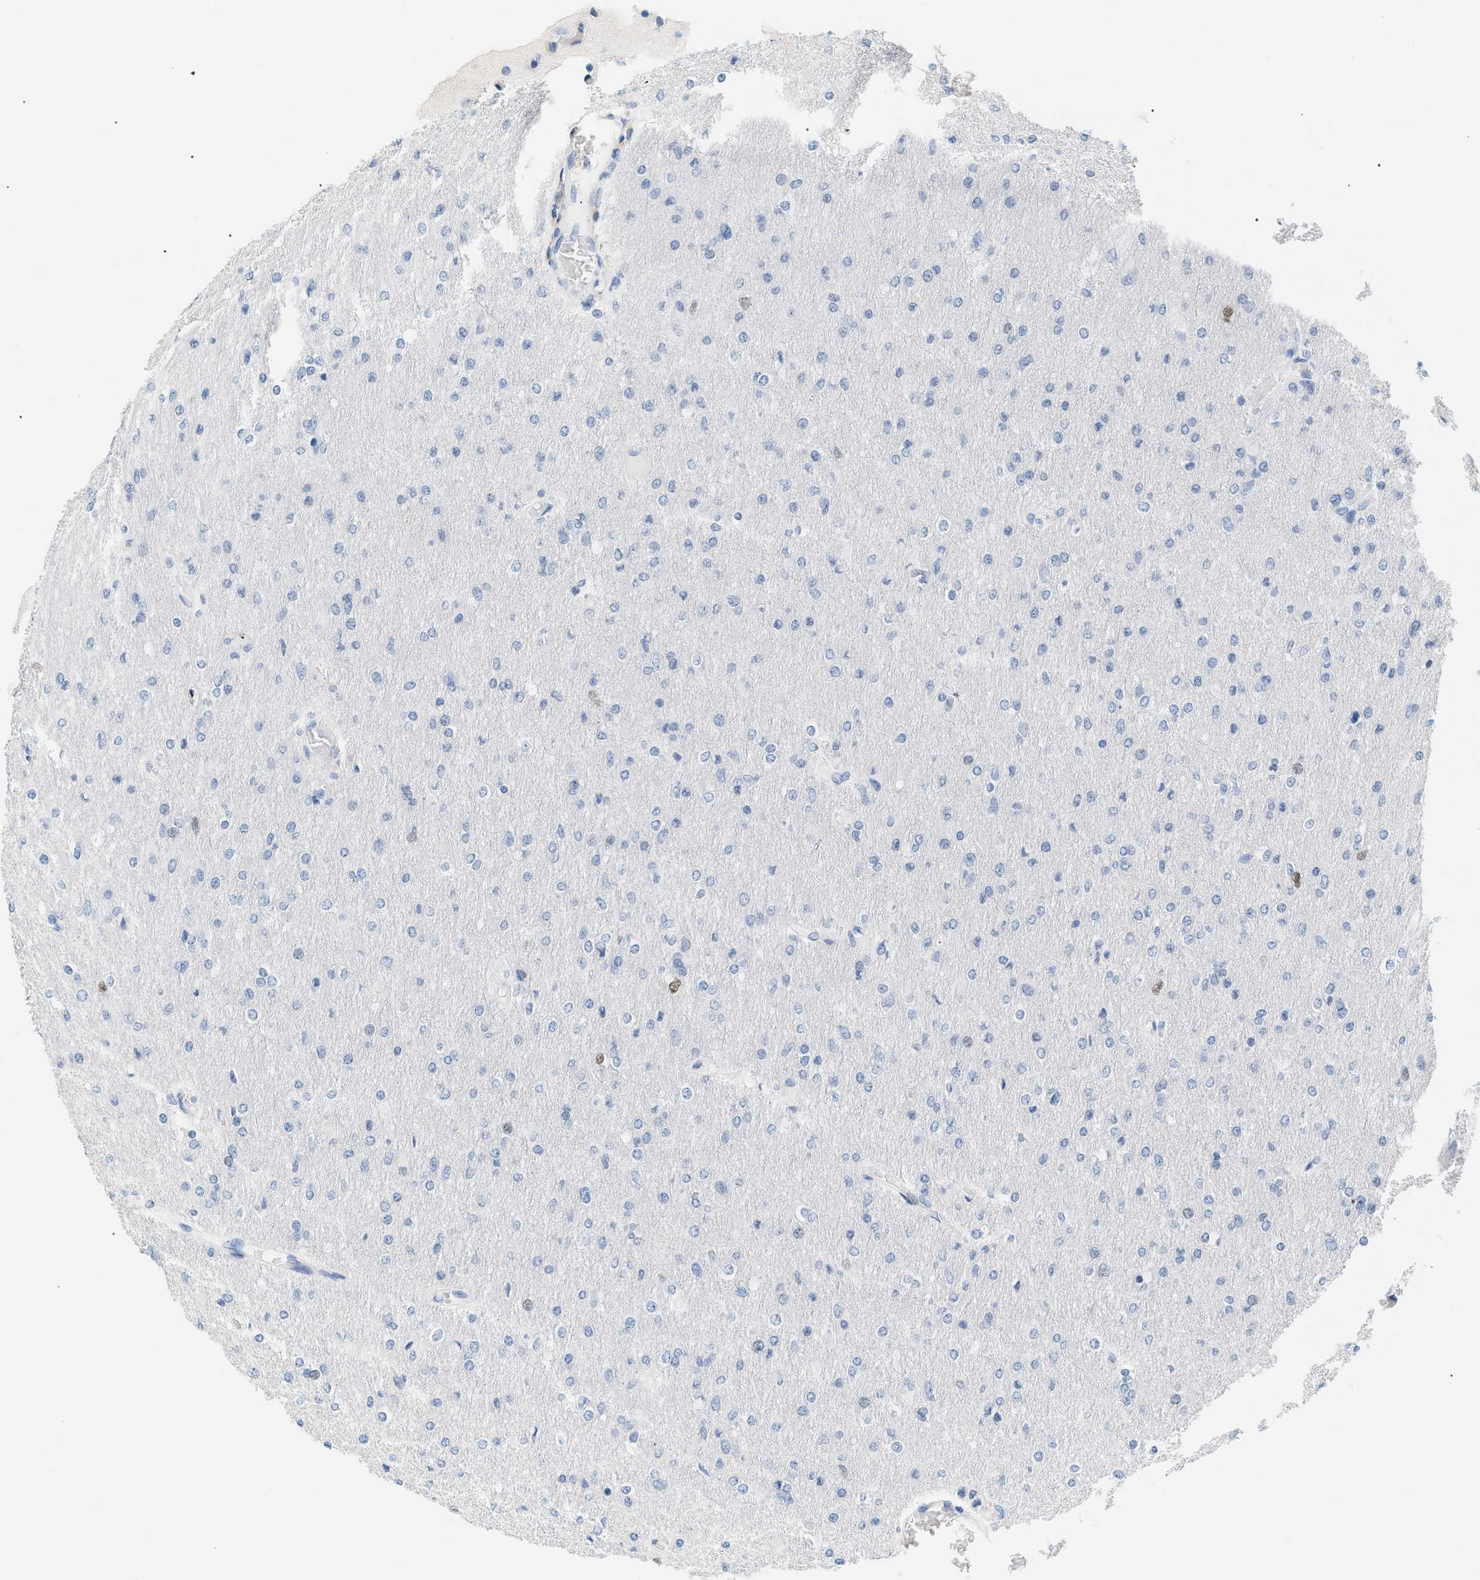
{"staining": {"intensity": "negative", "quantity": "none", "location": "none"}, "tissue": "glioma", "cell_type": "Tumor cells", "image_type": "cancer", "snomed": [{"axis": "morphology", "description": "Glioma, malignant, High grade"}, {"axis": "topography", "description": "Cerebral cortex"}], "caption": "Human glioma stained for a protein using immunohistochemistry (IHC) reveals no staining in tumor cells.", "gene": "MCM7", "patient": {"sex": "female", "age": 36}}